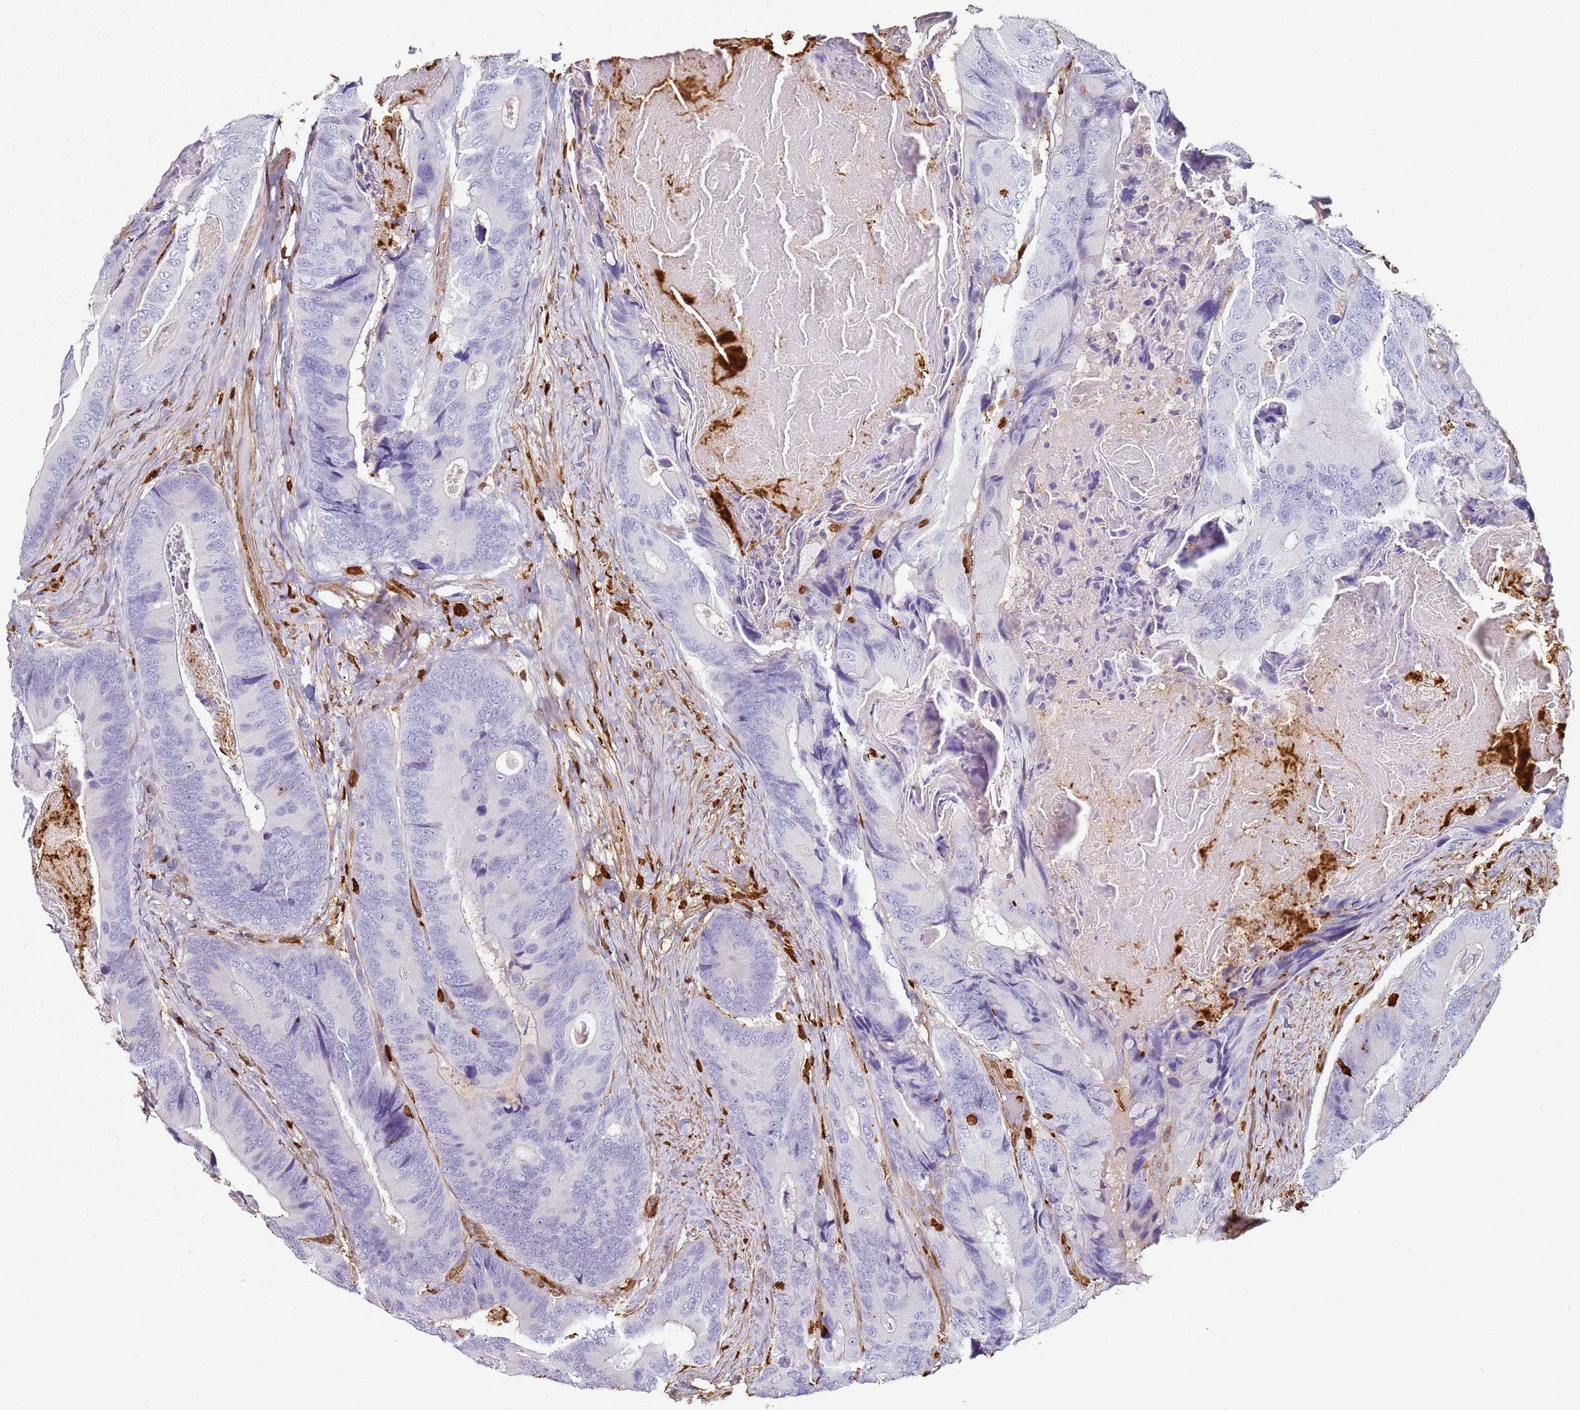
{"staining": {"intensity": "negative", "quantity": "none", "location": "none"}, "tissue": "colorectal cancer", "cell_type": "Tumor cells", "image_type": "cancer", "snomed": [{"axis": "morphology", "description": "Adenocarcinoma, NOS"}, {"axis": "topography", "description": "Colon"}], "caption": "High power microscopy photomicrograph of an immunohistochemistry (IHC) photomicrograph of colorectal cancer, revealing no significant positivity in tumor cells.", "gene": "S100A4", "patient": {"sex": "male", "age": 84}}